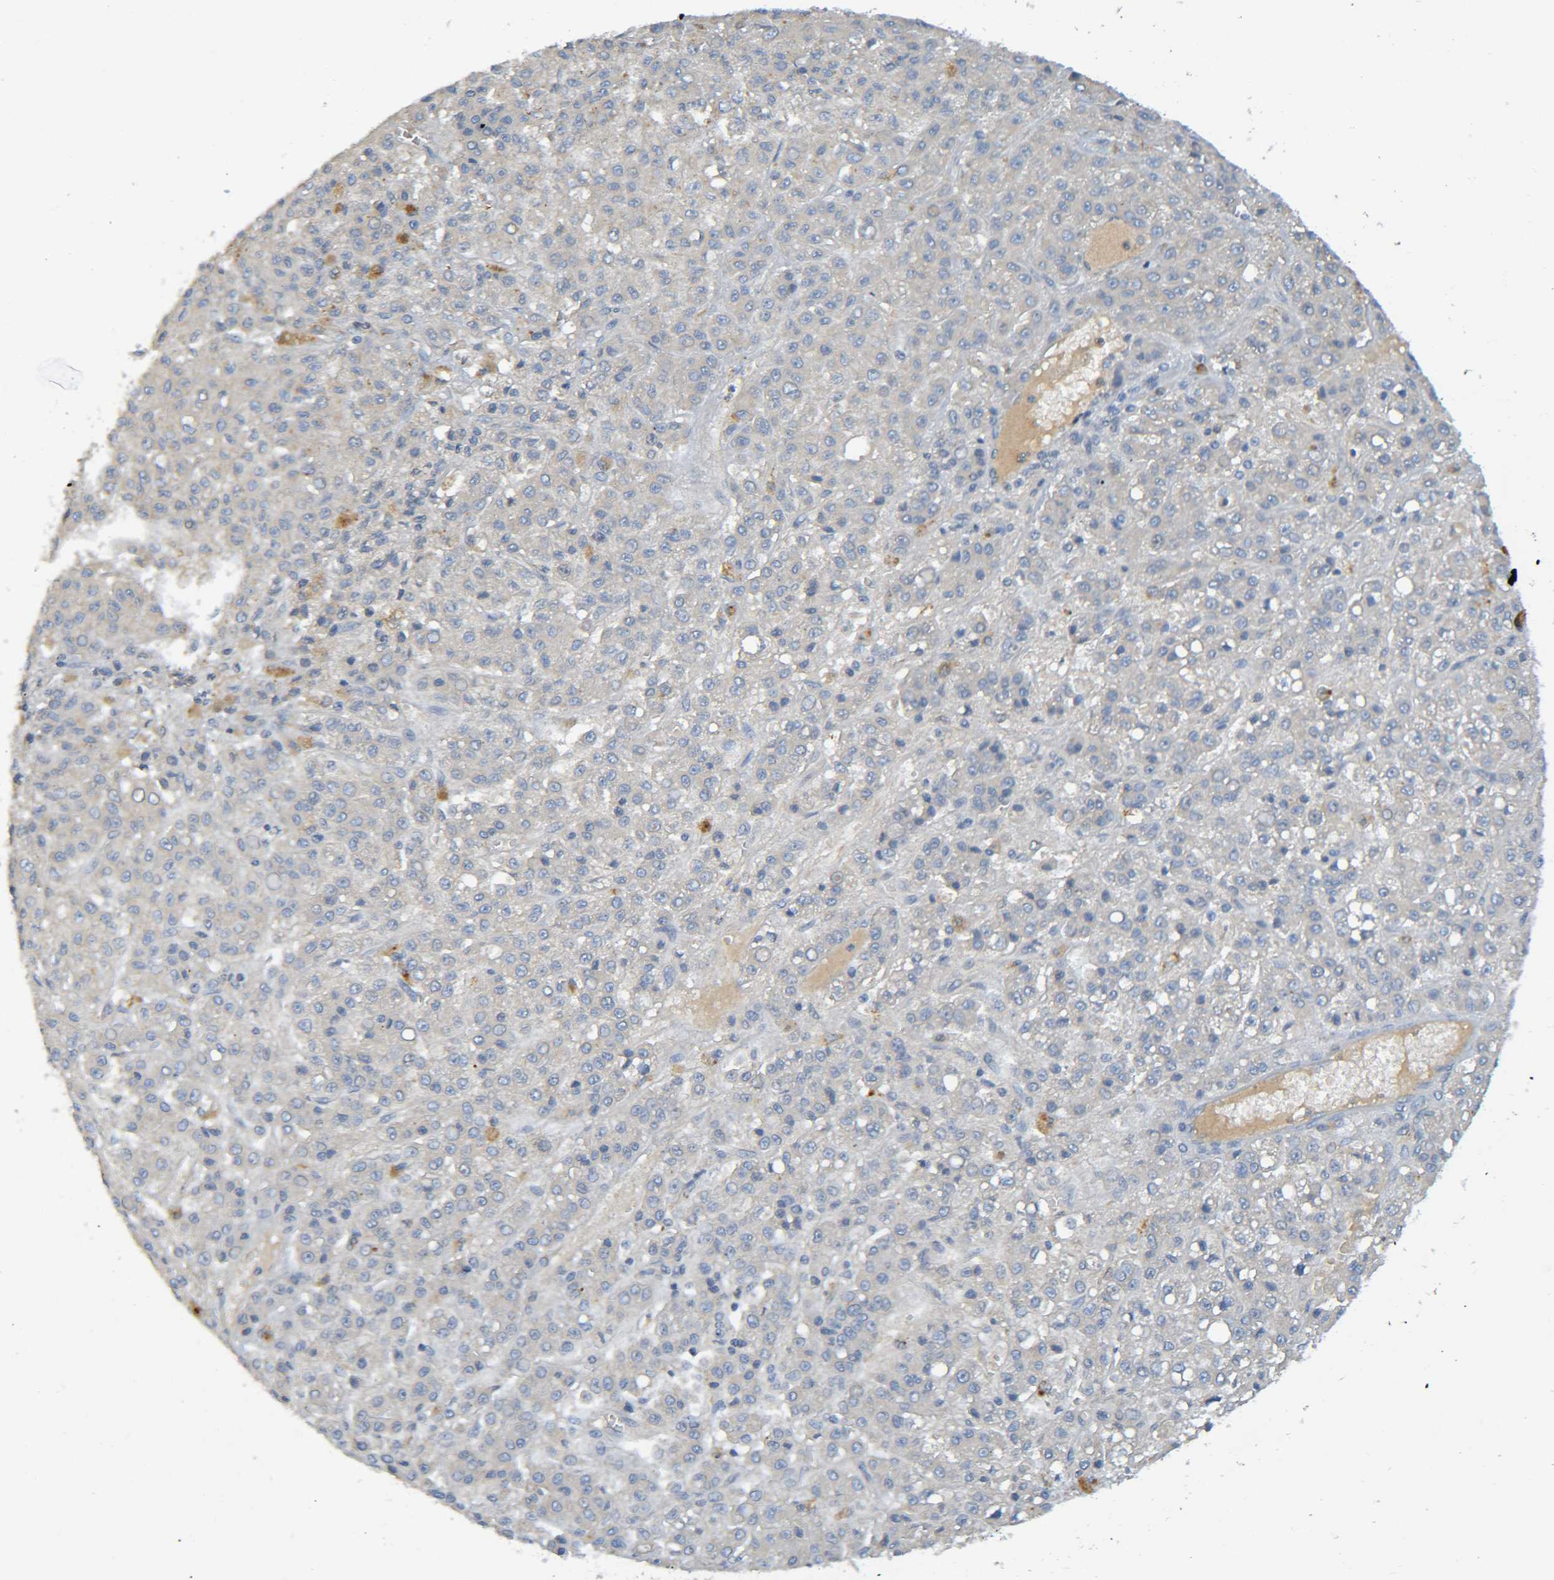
{"staining": {"intensity": "negative", "quantity": "none", "location": "none"}, "tissue": "liver cancer", "cell_type": "Tumor cells", "image_type": "cancer", "snomed": [{"axis": "morphology", "description": "Carcinoma, Hepatocellular, NOS"}, {"axis": "topography", "description": "Liver"}], "caption": "Tumor cells are negative for protein expression in human liver cancer (hepatocellular carcinoma). The staining is performed using DAB brown chromogen with nuclei counter-stained in using hematoxylin.", "gene": "C1QA", "patient": {"sex": "male", "age": 70}}